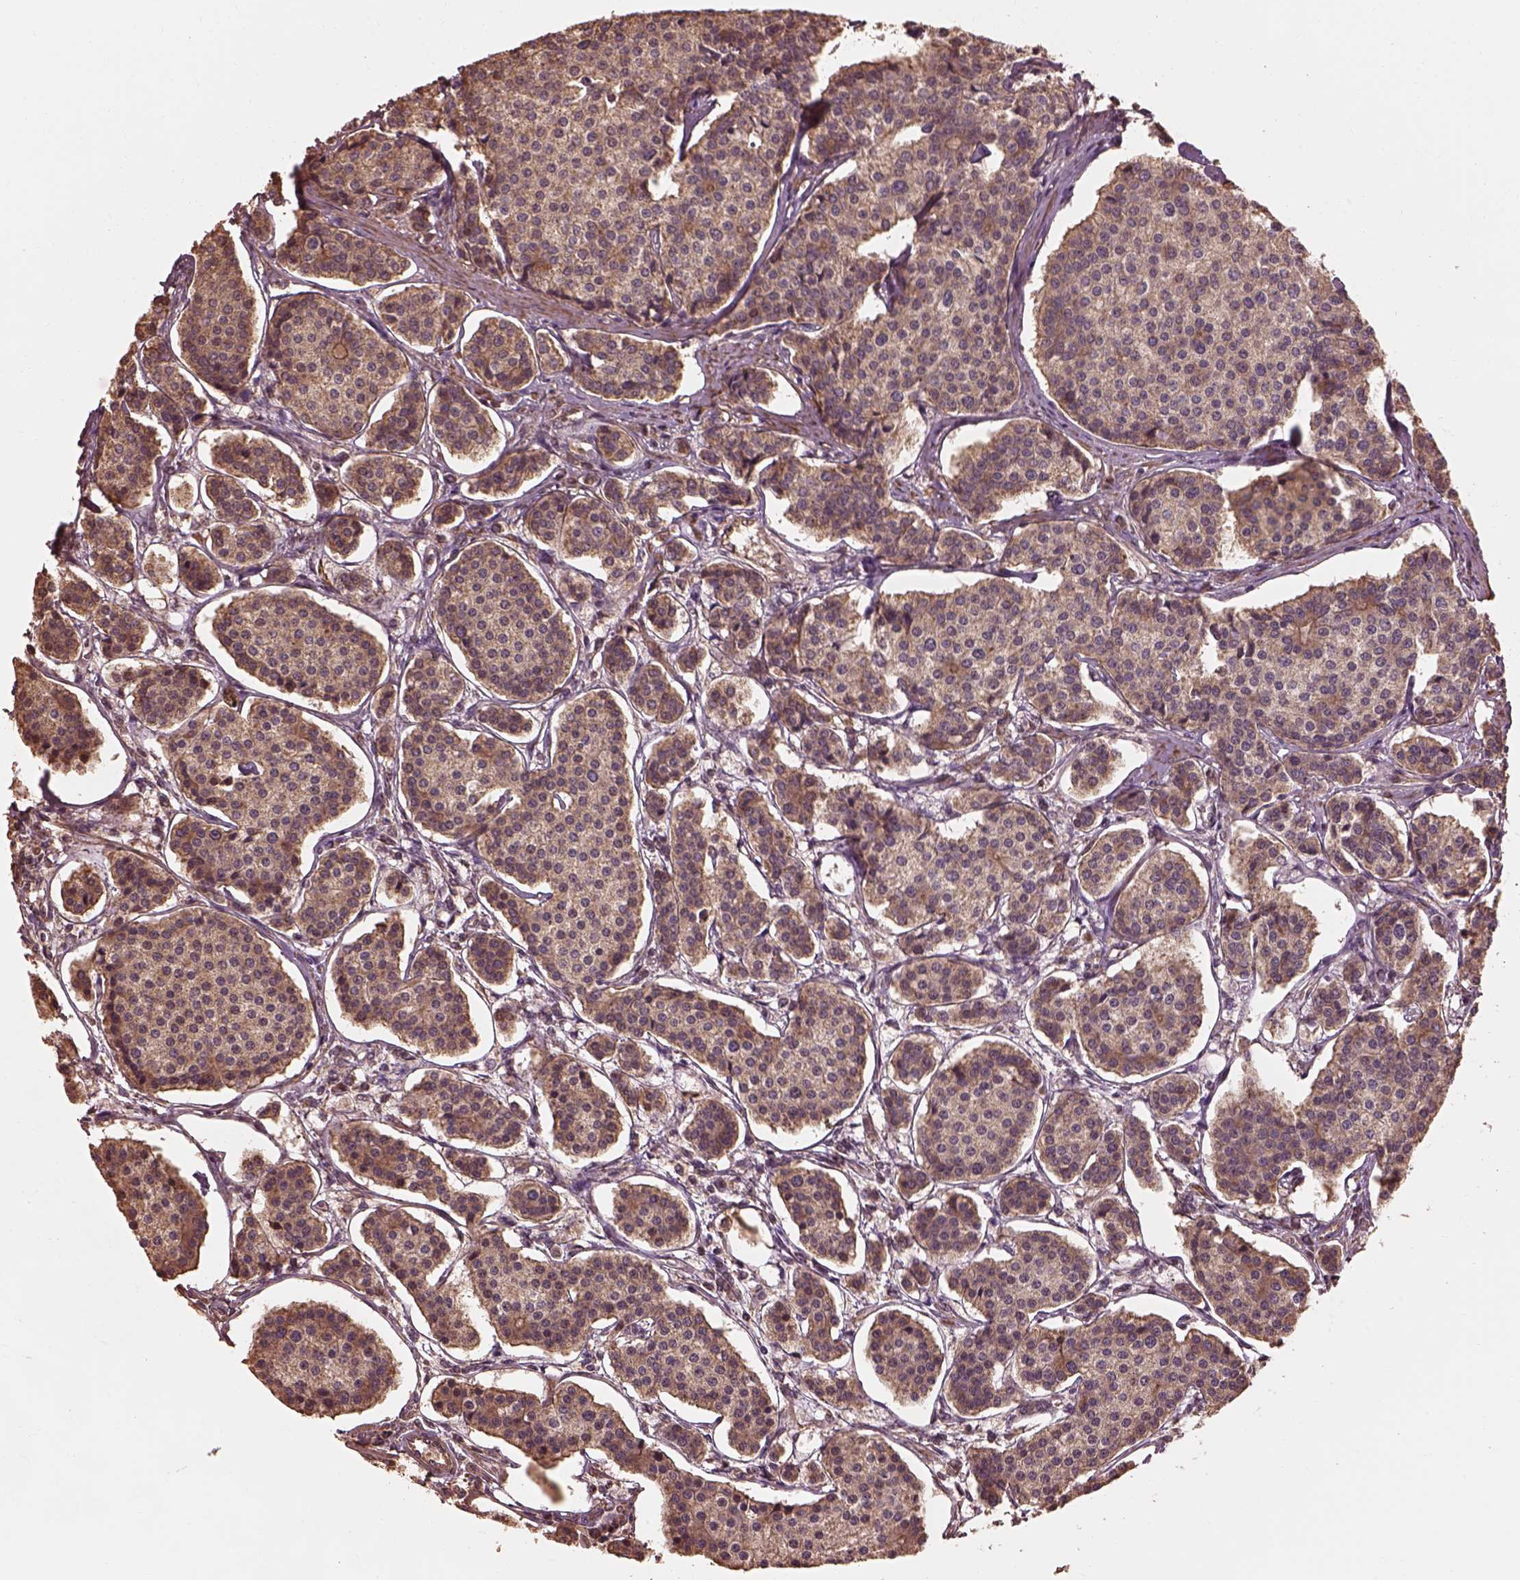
{"staining": {"intensity": "moderate", "quantity": ">75%", "location": "cytoplasmic/membranous"}, "tissue": "carcinoid", "cell_type": "Tumor cells", "image_type": "cancer", "snomed": [{"axis": "morphology", "description": "Carcinoid, malignant, NOS"}, {"axis": "topography", "description": "Small intestine"}], "caption": "A brown stain shows moderate cytoplasmic/membranous staining of a protein in human carcinoid tumor cells. (Brightfield microscopy of DAB IHC at high magnification).", "gene": "METTL4", "patient": {"sex": "female", "age": 65}}